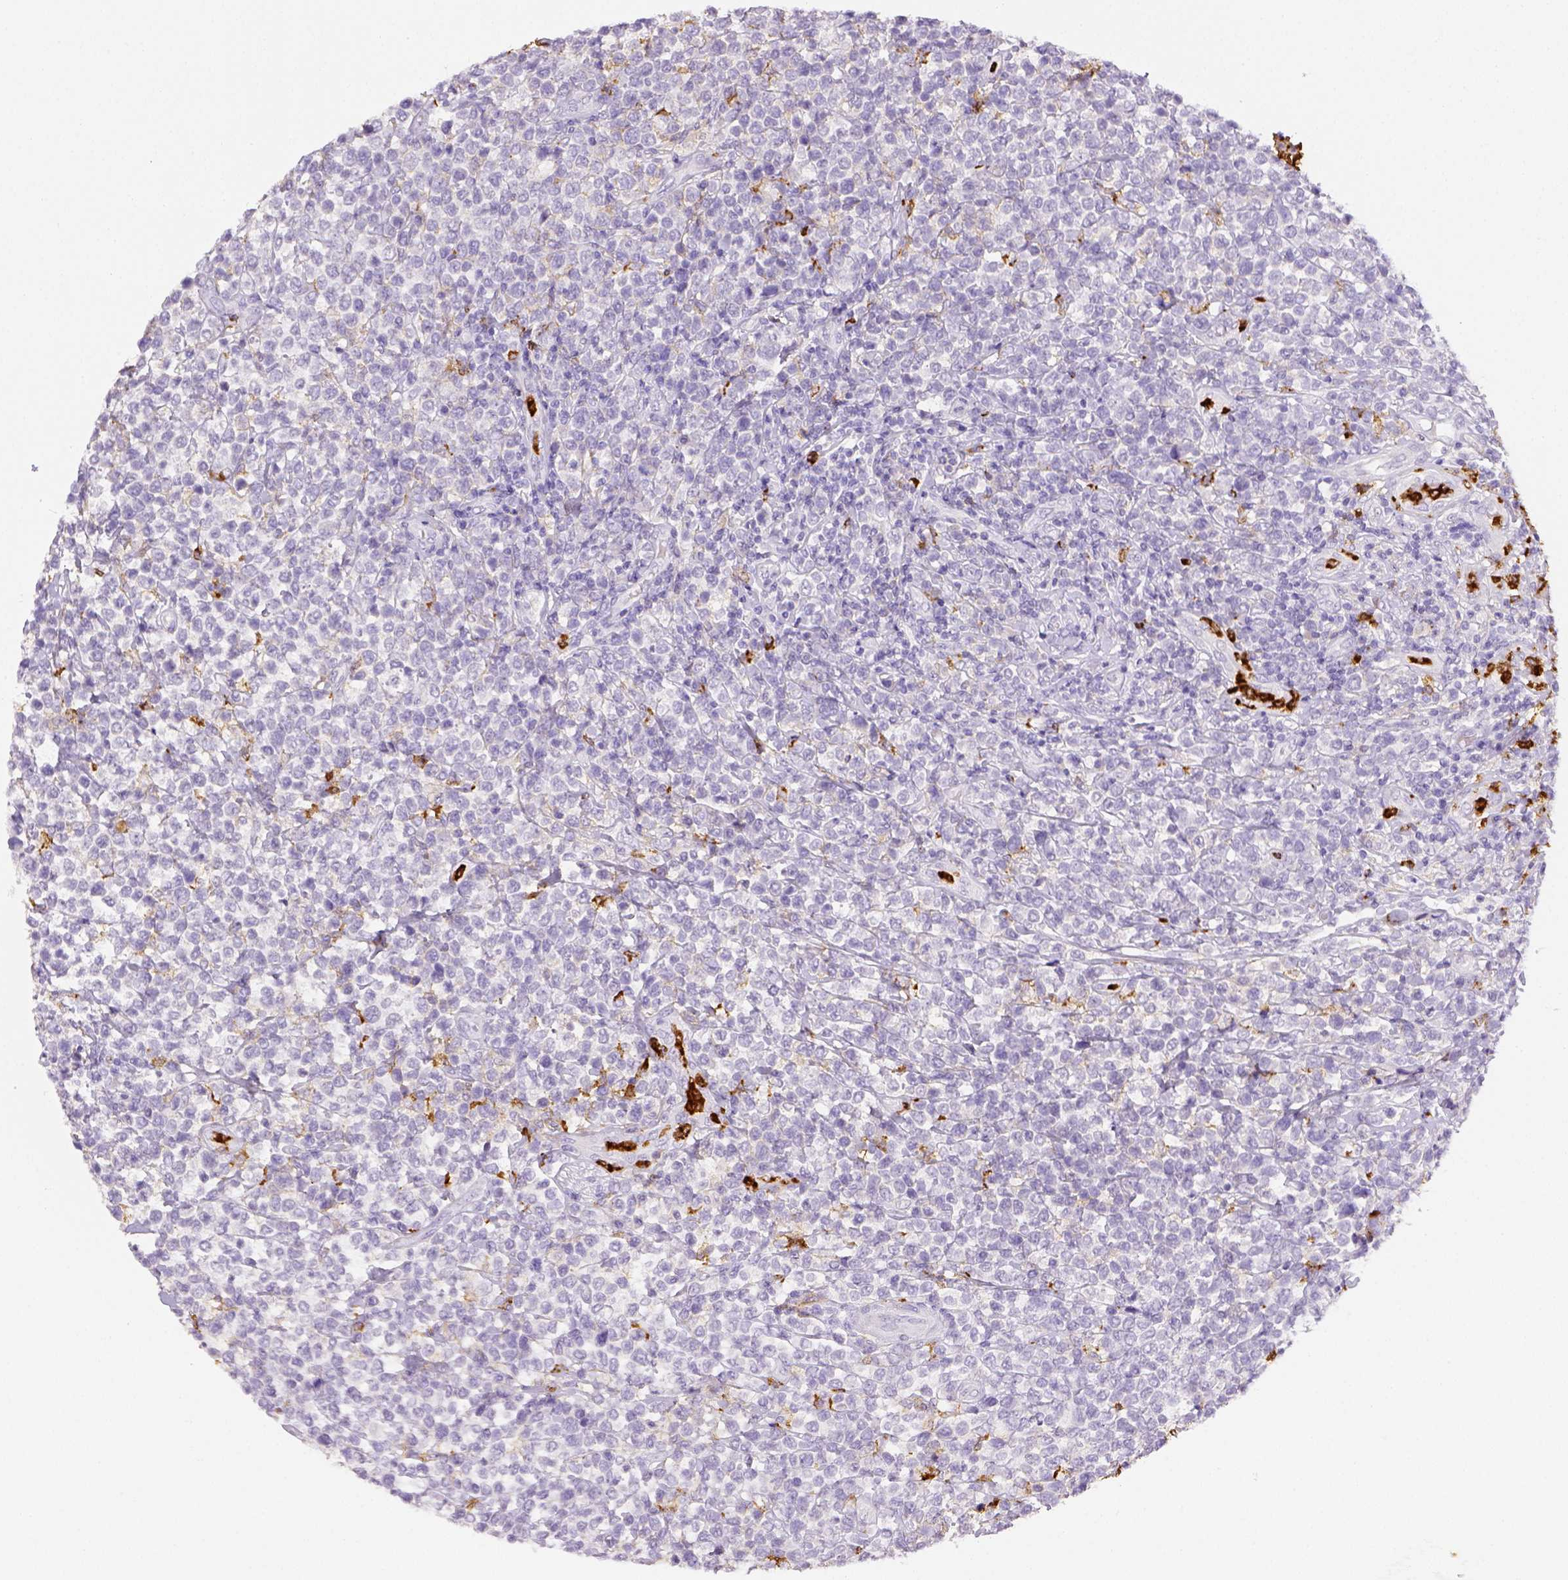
{"staining": {"intensity": "negative", "quantity": "none", "location": "none"}, "tissue": "lymphoma", "cell_type": "Tumor cells", "image_type": "cancer", "snomed": [{"axis": "morphology", "description": "Malignant lymphoma, non-Hodgkin's type, High grade"}, {"axis": "topography", "description": "Soft tissue"}], "caption": "This micrograph is of malignant lymphoma, non-Hodgkin's type (high-grade) stained with immunohistochemistry (IHC) to label a protein in brown with the nuclei are counter-stained blue. There is no staining in tumor cells. (Brightfield microscopy of DAB (3,3'-diaminobenzidine) immunohistochemistry (IHC) at high magnification).", "gene": "ITGAM", "patient": {"sex": "female", "age": 56}}